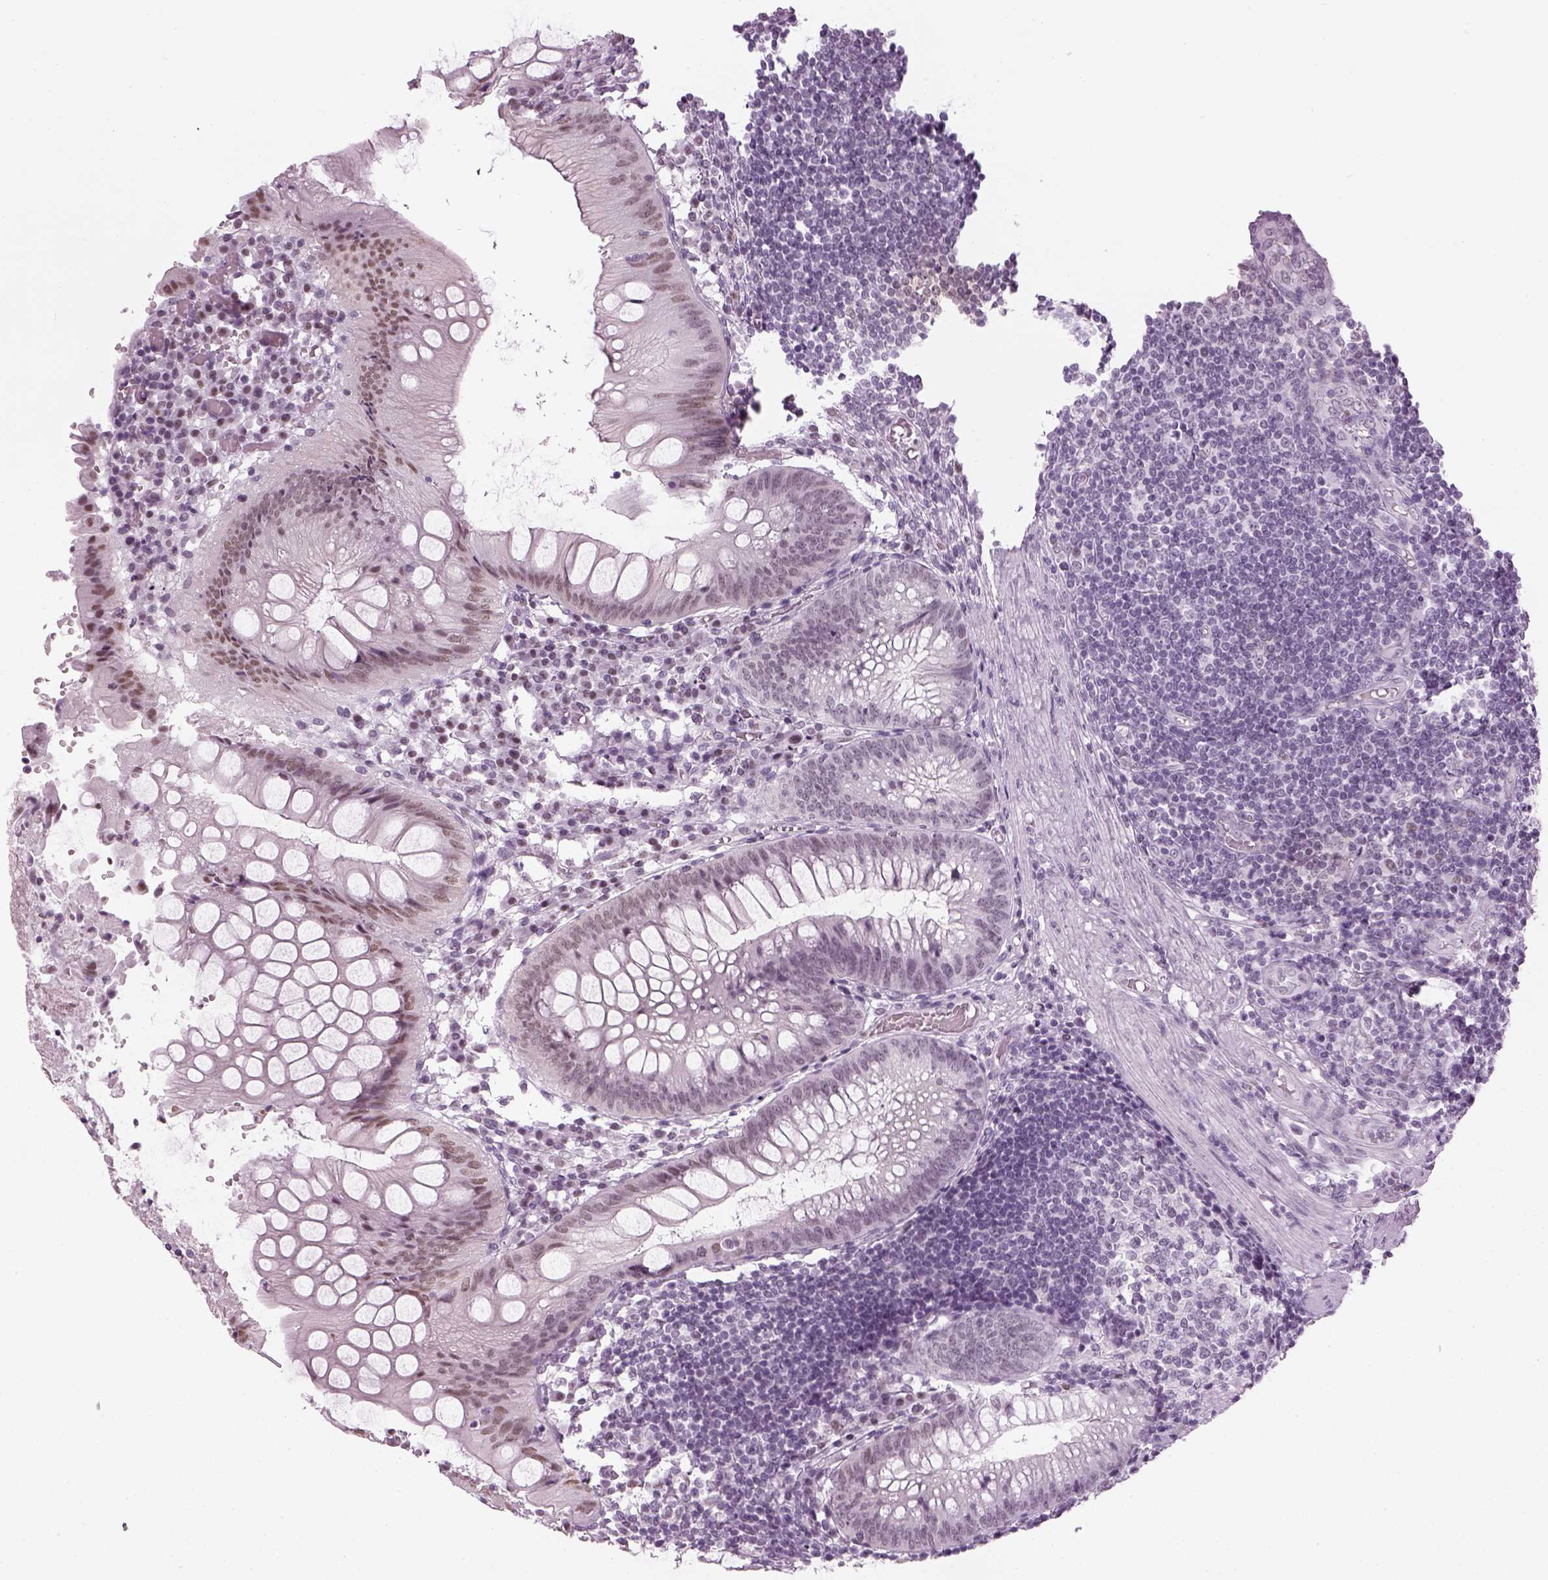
{"staining": {"intensity": "weak", "quantity": "<25%", "location": "nuclear"}, "tissue": "appendix", "cell_type": "Glandular cells", "image_type": "normal", "snomed": [{"axis": "morphology", "description": "Normal tissue, NOS"}, {"axis": "morphology", "description": "Inflammation, NOS"}, {"axis": "topography", "description": "Appendix"}], "caption": "Image shows no significant protein expression in glandular cells of unremarkable appendix. The staining is performed using DAB (3,3'-diaminobenzidine) brown chromogen with nuclei counter-stained in using hematoxylin.", "gene": "KCNG2", "patient": {"sex": "male", "age": 16}}